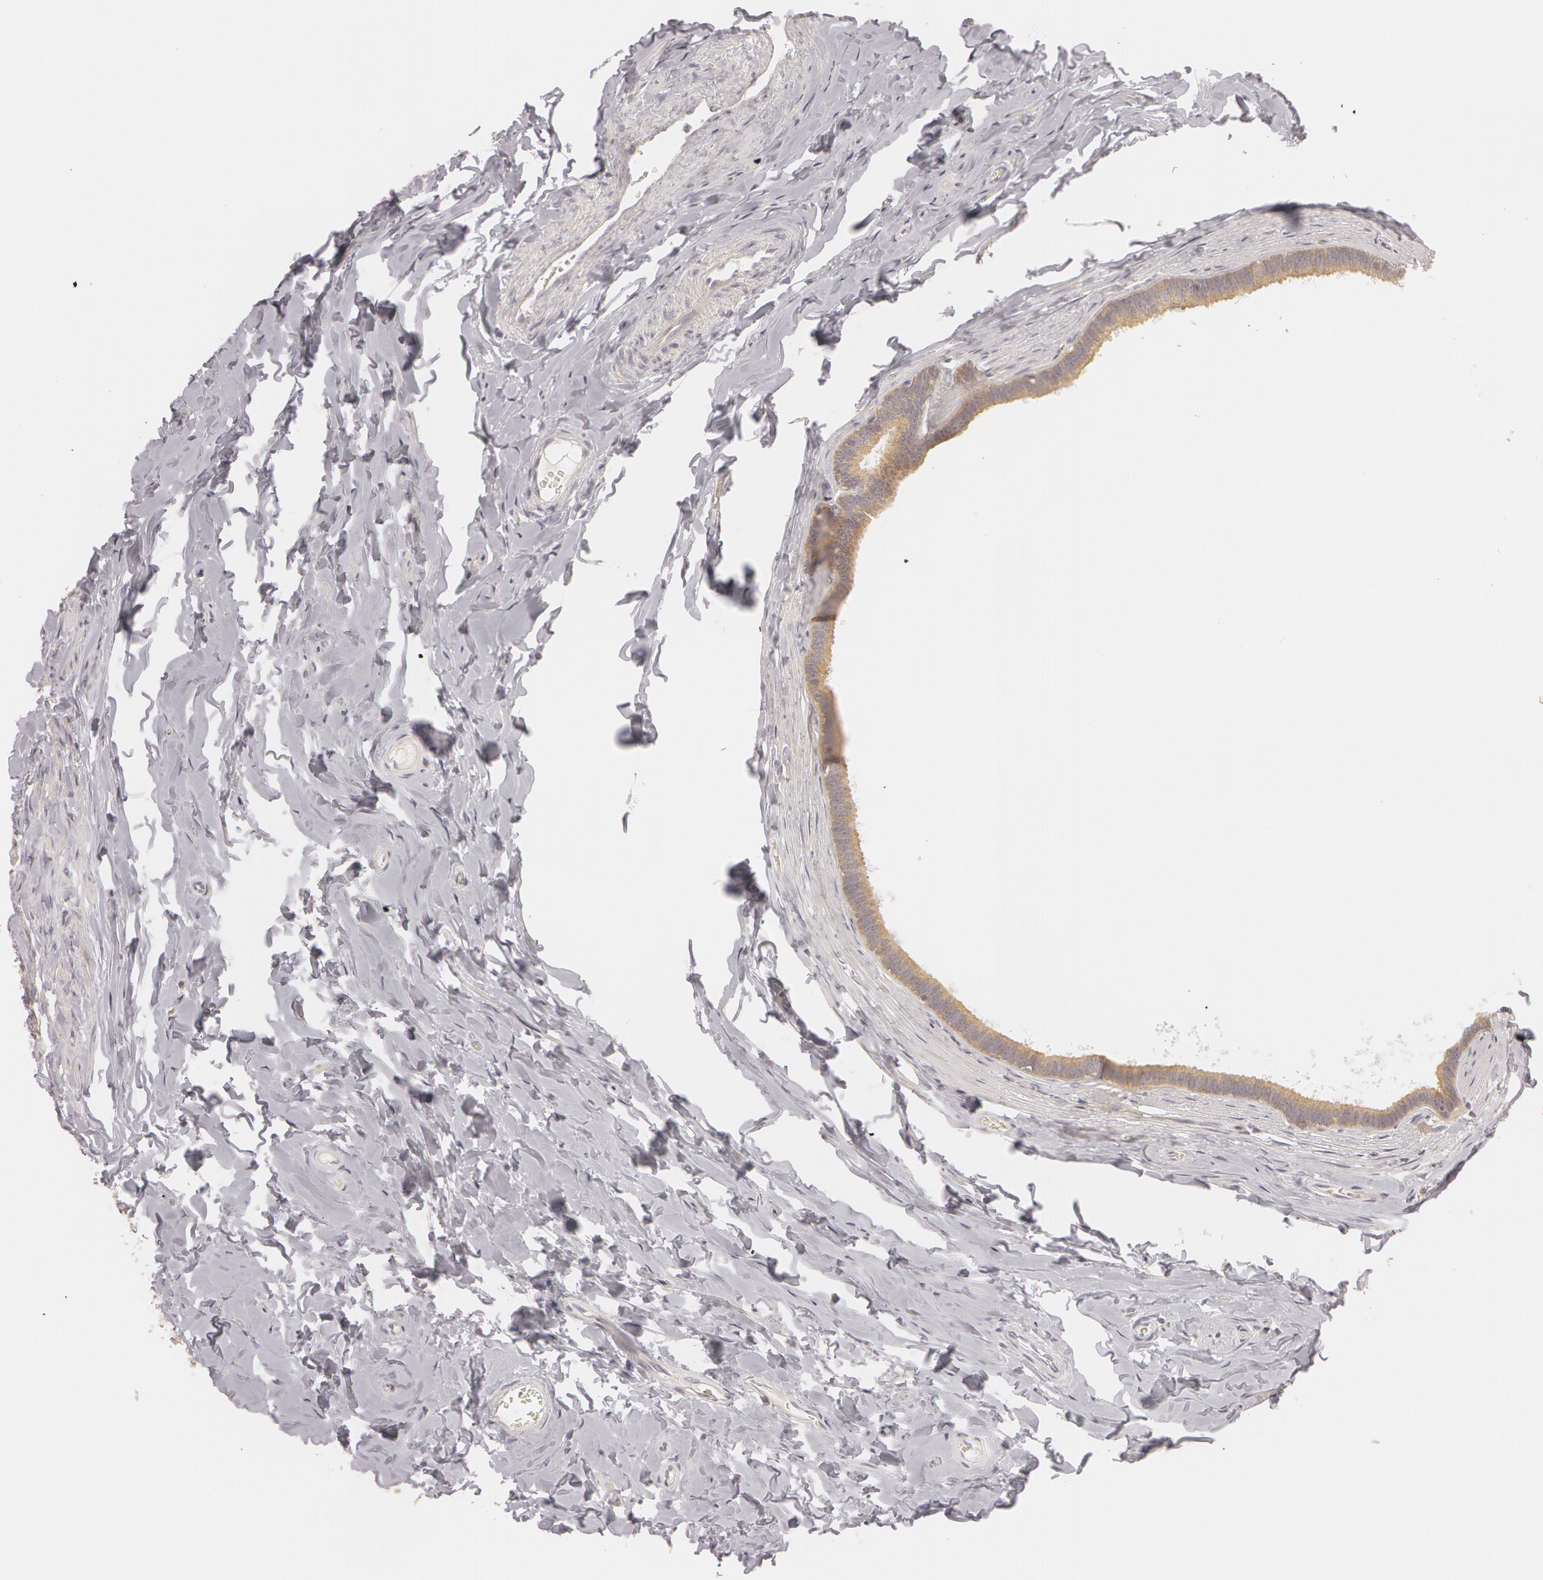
{"staining": {"intensity": "weak", "quantity": ">75%", "location": "cytoplasmic/membranous"}, "tissue": "epididymis", "cell_type": "Glandular cells", "image_type": "normal", "snomed": [{"axis": "morphology", "description": "Normal tissue, NOS"}, {"axis": "topography", "description": "Epididymis"}], "caption": "DAB immunohistochemical staining of benign human epididymis displays weak cytoplasmic/membranous protein staining in approximately >75% of glandular cells. Immunohistochemistry stains the protein in brown and the nuclei are stained blue.", "gene": "RALGAPA1", "patient": {"sex": "male", "age": 26}}